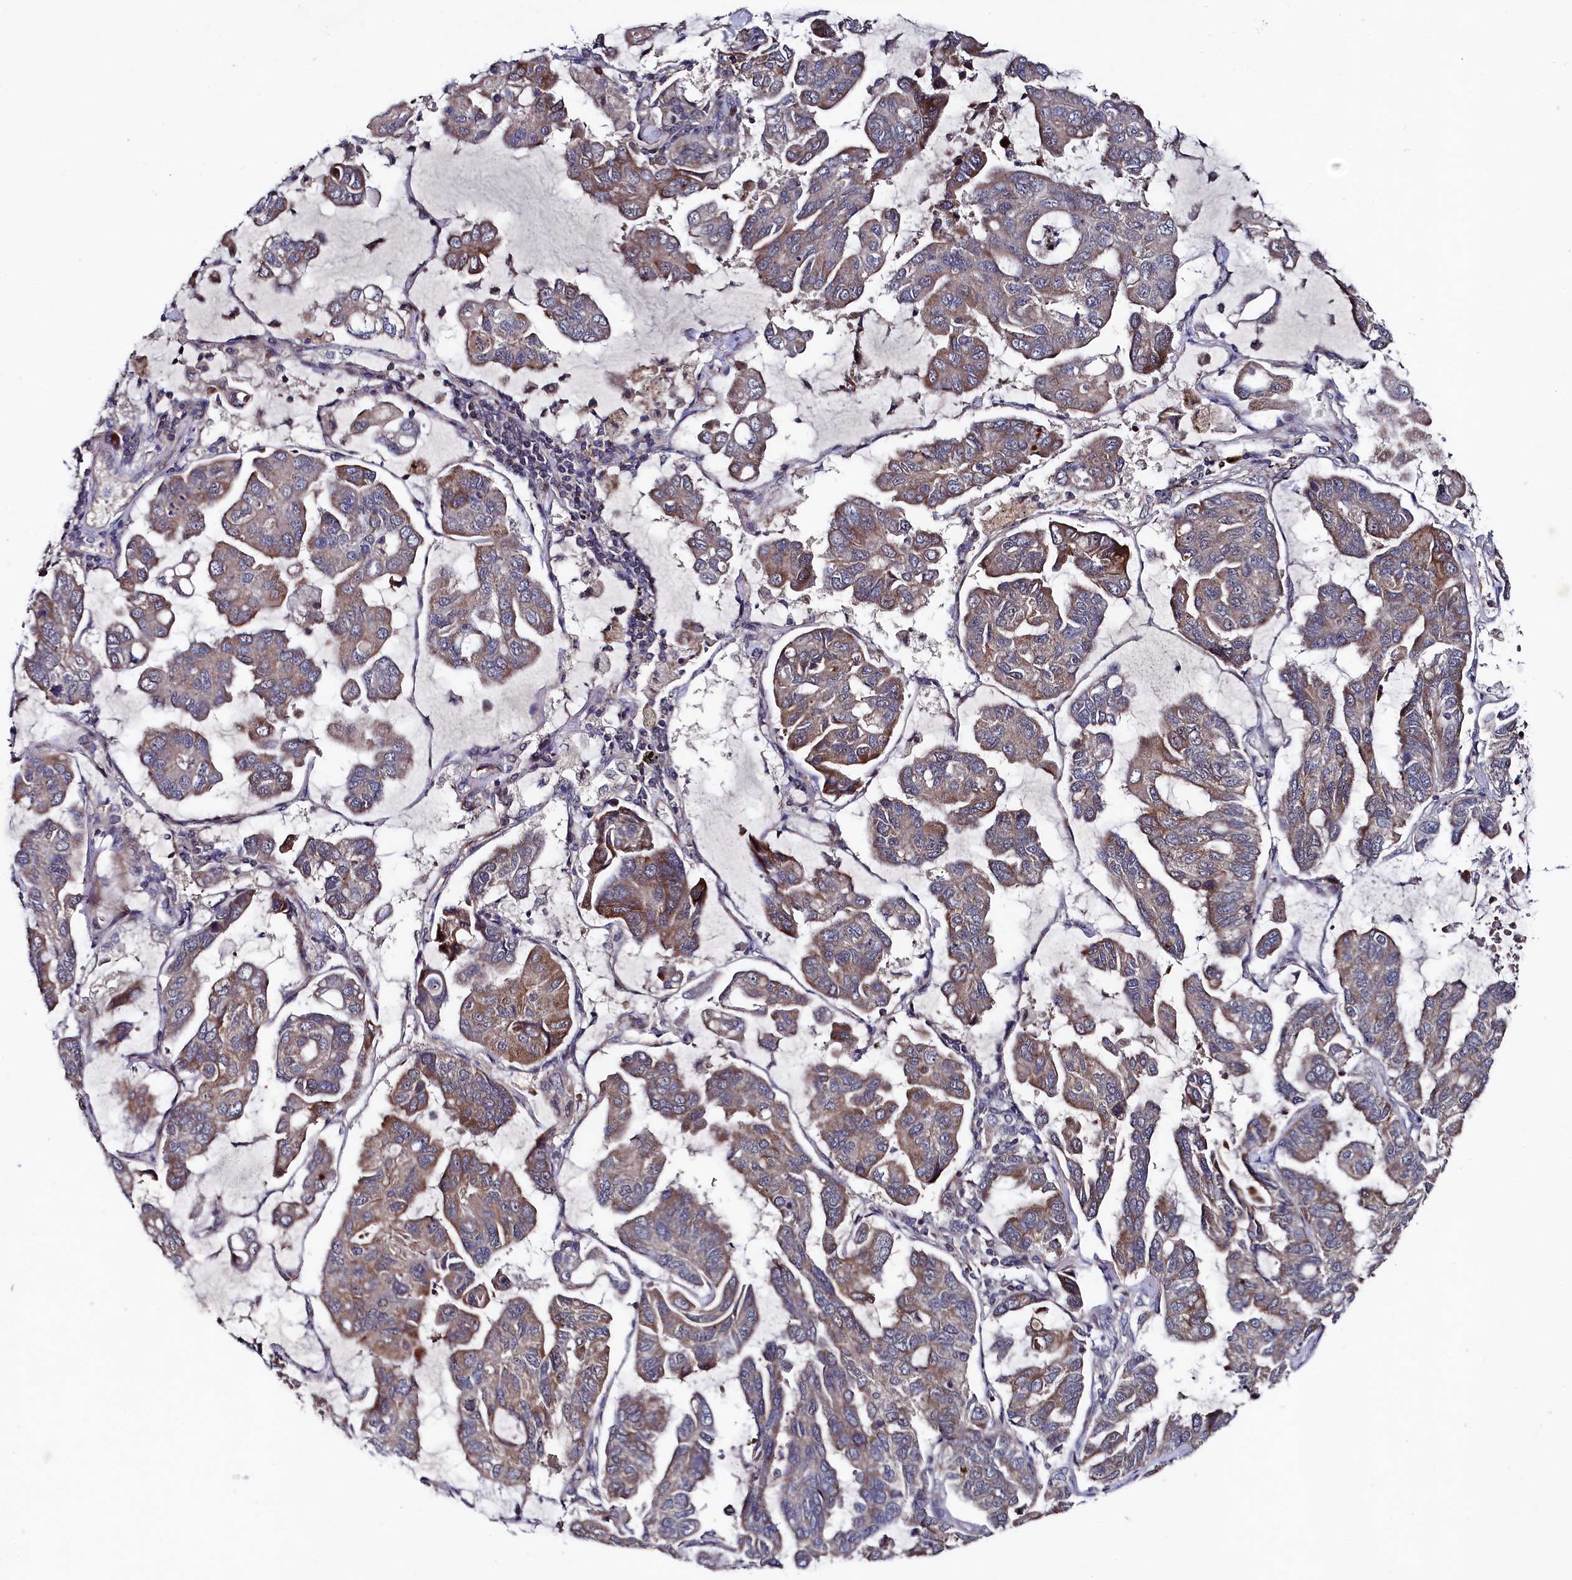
{"staining": {"intensity": "moderate", "quantity": ">75%", "location": "cytoplasmic/membranous"}, "tissue": "lung cancer", "cell_type": "Tumor cells", "image_type": "cancer", "snomed": [{"axis": "morphology", "description": "Adenocarcinoma, NOS"}, {"axis": "topography", "description": "Lung"}], "caption": "This image shows lung cancer (adenocarcinoma) stained with immunohistochemistry to label a protein in brown. The cytoplasmic/membranous of tumor cells show moderate positivity for the protein. Nuclei are counter-stained blue.", "gene": "SUPV3L1", "patient": {"sex": "male", "age": 64}}